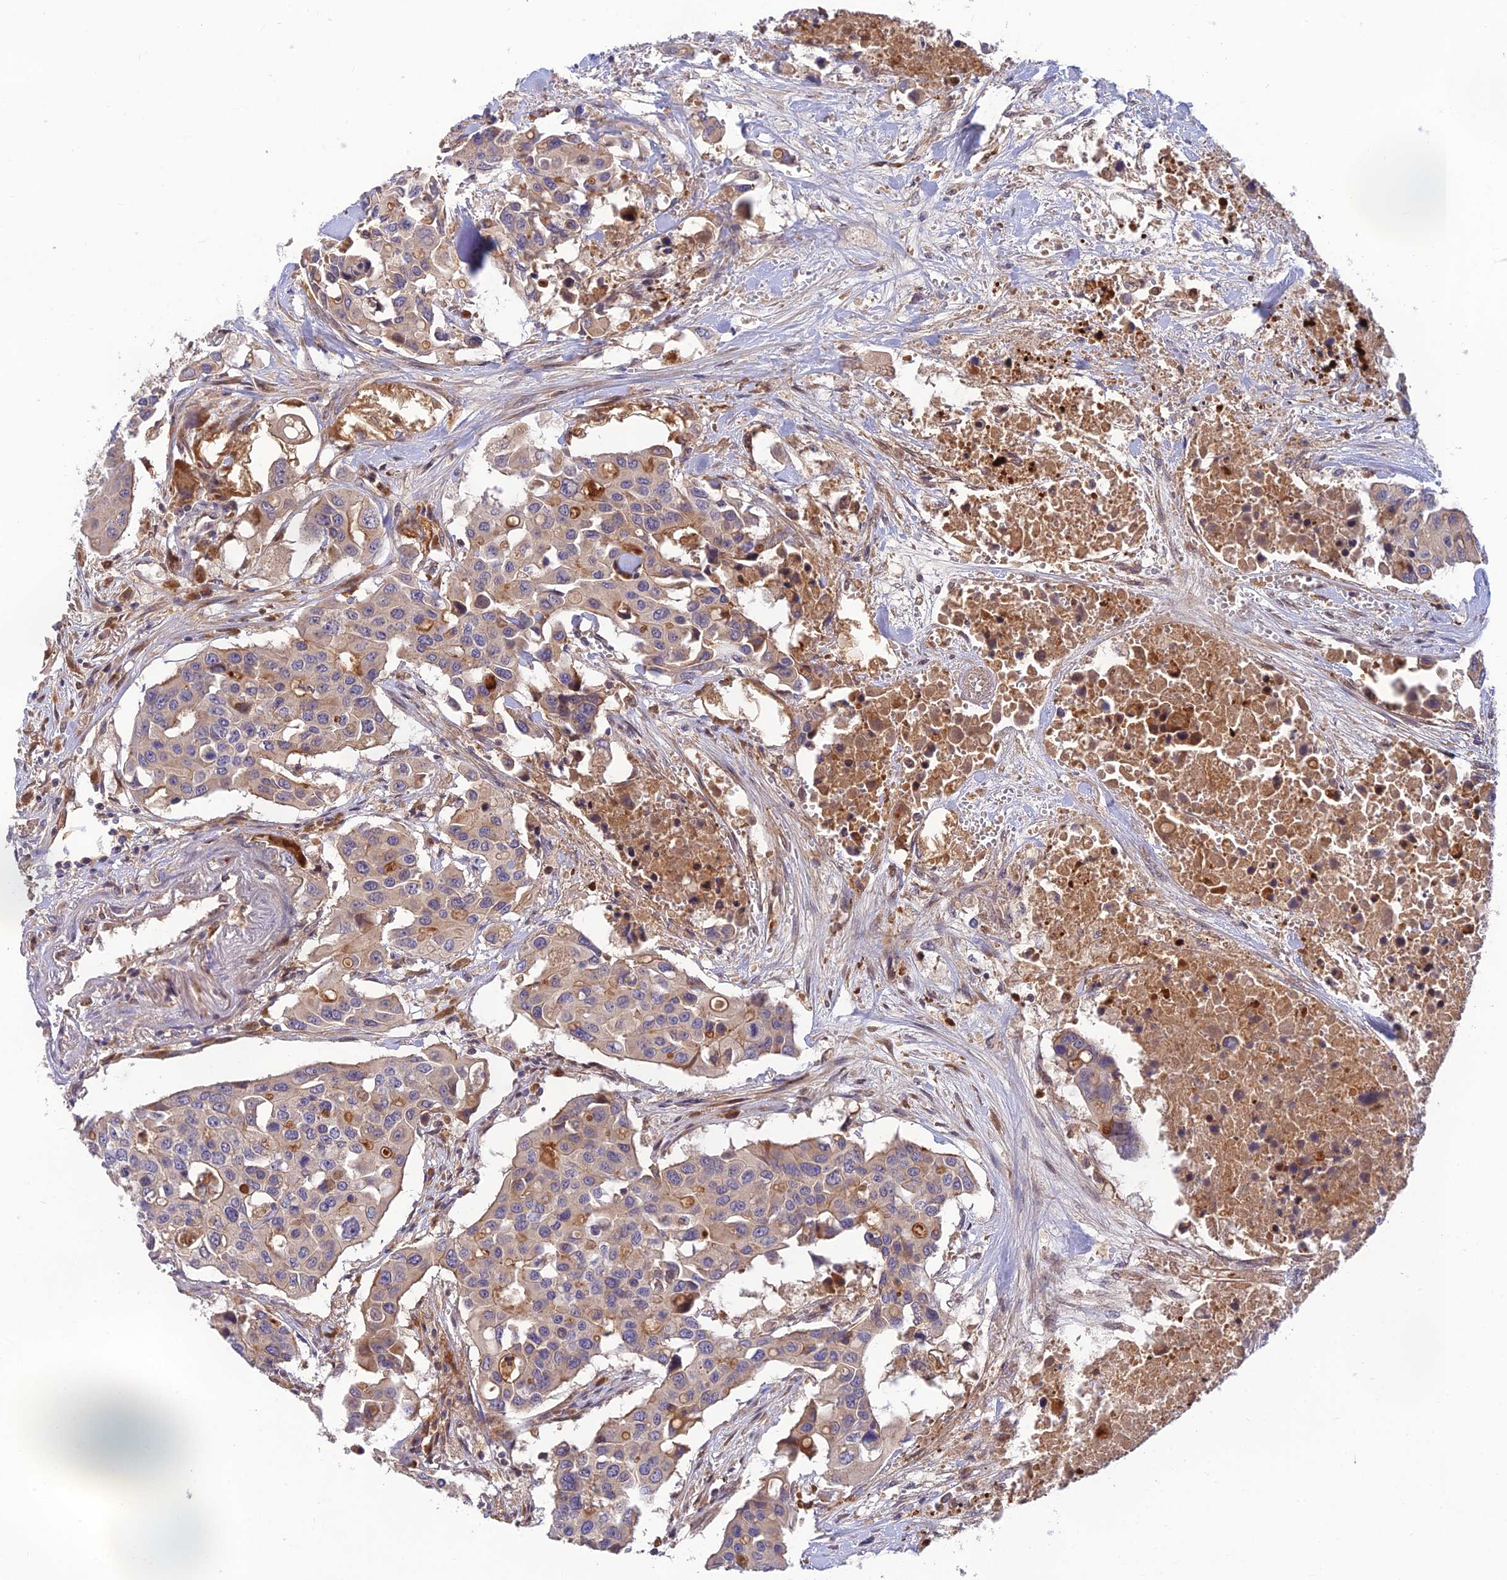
{"staining": {"intensity": "moderate", "quantity": "<25%", "location": "cytoplasmic/membranous"}, "tissue": "colorectal cancer", "cell_type": "Tumor cells", "image_type": "cancer", "snomed": [{"axis": "morphology", "description": "Adenocarcinoma, NOS"}, {"axis": "topography", "description": "Colon"}], "caption": "Brown immunohistochemical staining in human adenocarcinoma (colorectal) displays moderate cytoplasmic/membranous staining in about <25% of tumor cells. The staining is performed using DAB (3,3'-diaminobenzidine) brown chromogen to label protein expression. The nuclei are counter-stained blue using hematoxylin.", "gene": "FAM151B", "patient": {"sex": "male", "age": 77}}